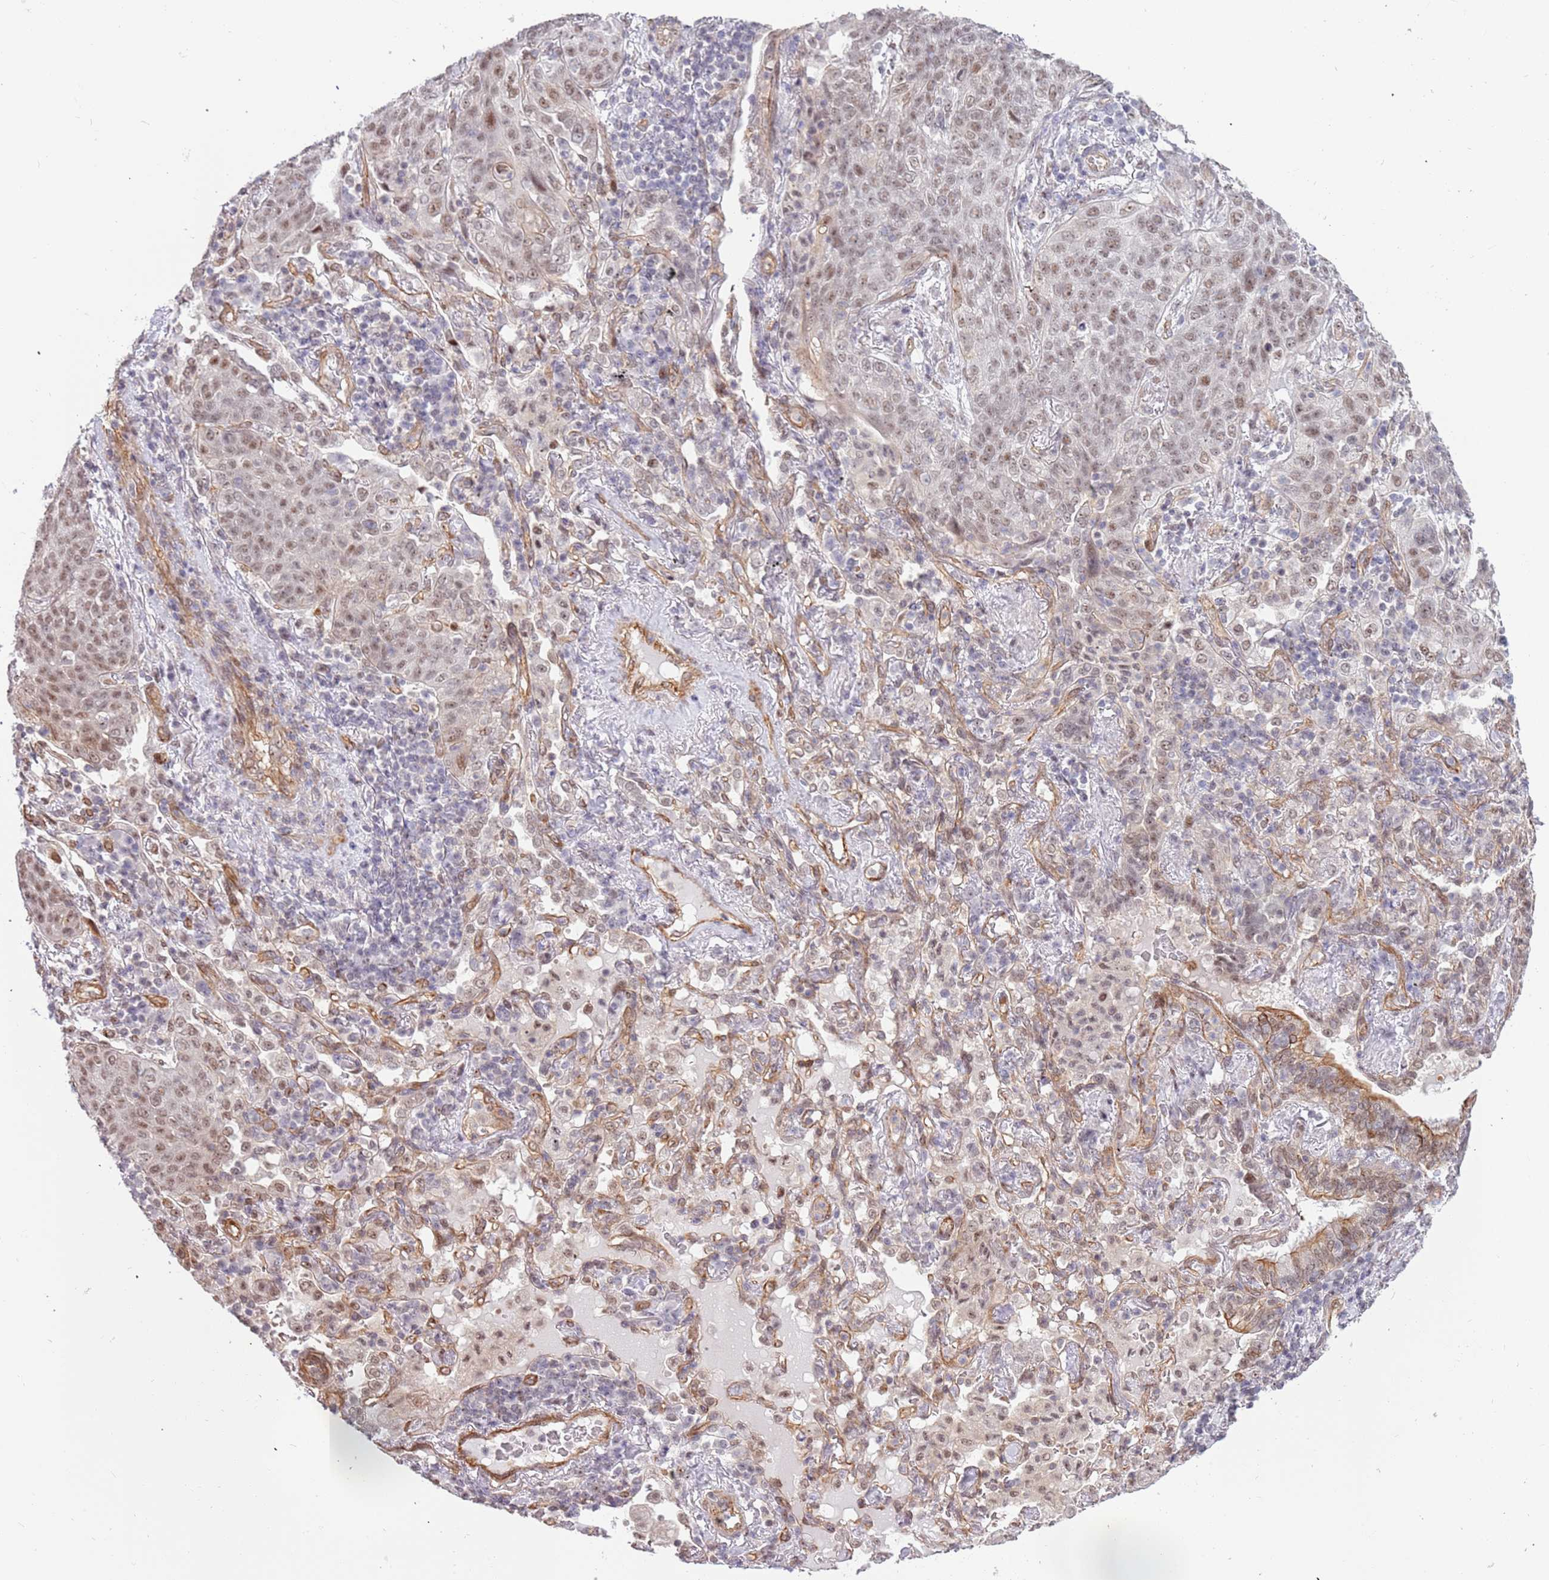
{"staining": {"intensity": "weak", "quantity": ">75%", "location": "nuclear"}, "tissue": "lung cancer", "cell_type": "Tumor cells", "image_type": "cancer", "snomed": [{"axis": "morphology", "description": "Squamous cell carcinoma, NOS"}, {"axis": "topography", "description": "Lung"}], "caption": "Tumor cells display low levels of weak nuclear staining in approximately >75% of cells in lung cancer.", "gene": "LRMDA", "patient": {"sex": "female", "age": 70}}